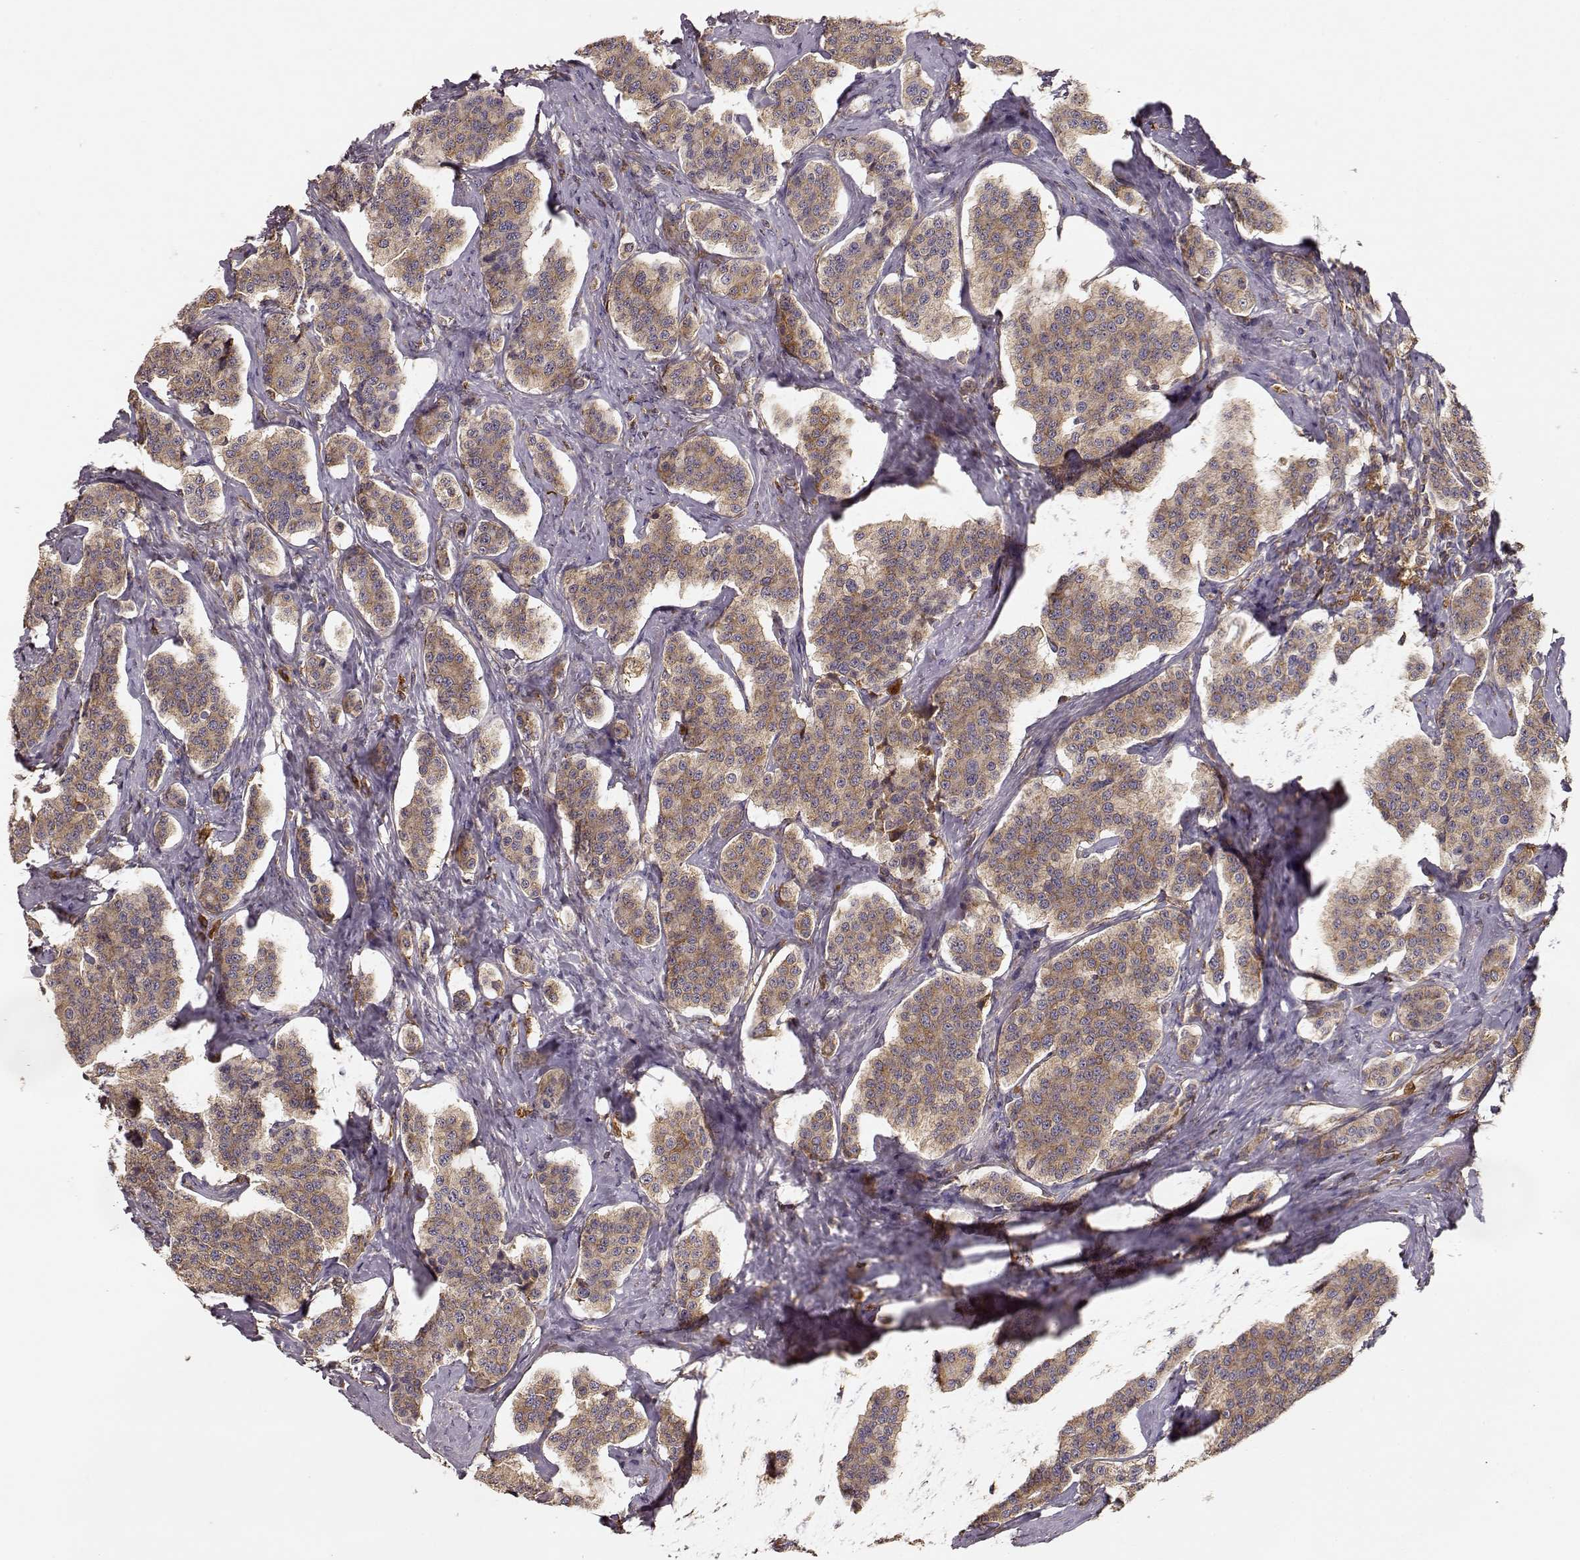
{"staining": {"intensity": "moderate", "quantity": ">75%", "location": "cytoplasmic/membranous"}, "tissue": "carcinoid", "cell_type": "Tumor cells", "image_type": "cancer", "snomed": [{"axis": "morphology", "description": "Carcinoid, malignant, NOS"}, {"axis": "topography", "description": "Small intestine"}], "caption": "An immunohistochemistry (IHC) image of tumor tissue is shown. Protein staining in brown highlights moderate cytoplasmic/membranous positivity in carcinoid (malignant) within tumor cells.", "gene": "ARHGEF2", "patient": {"sex": "female", "age": 58}}